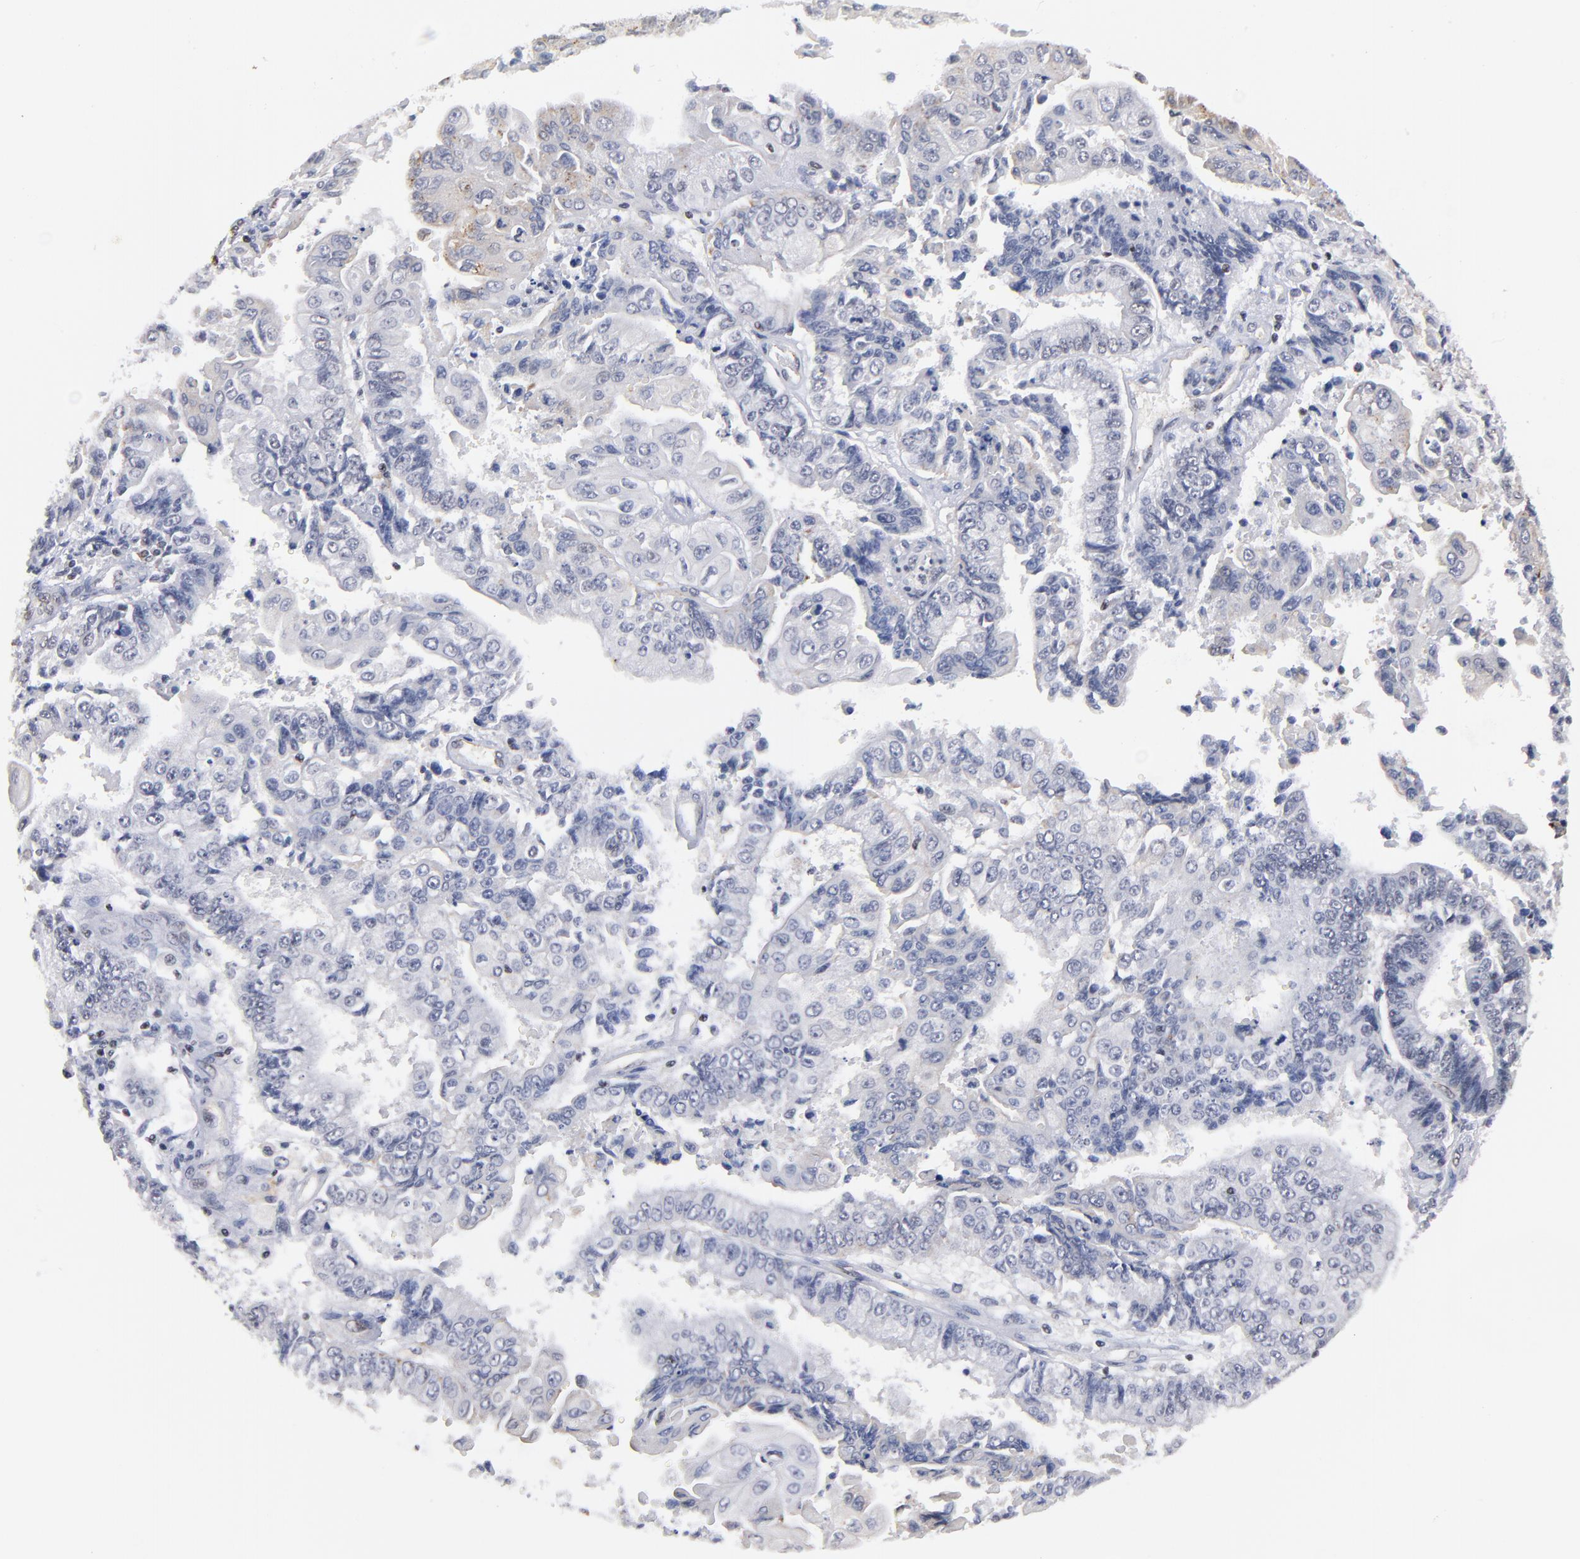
{"staining": {"intensity": "negative", "quantity": "none", "location": "none"}, "tissue": "endometrial cancer", "cell_type": "Tumor cells", "image_type": "cancer", "snomed": [{"axis": "morphology", "description": "Adenocarcinoma, NOS"}, {"axis": "topography", "description": "Endometrium"}], "caption": "This micrograph is of endometrial cancer (adenocarcinoma) stained with immunohistochemistry to label a protein in brown with the nuclei are counter-stained blue. There is no positivity in tumor cells.", "gene": "GABPA", "patient": {"sex": "female", "age": 75}}